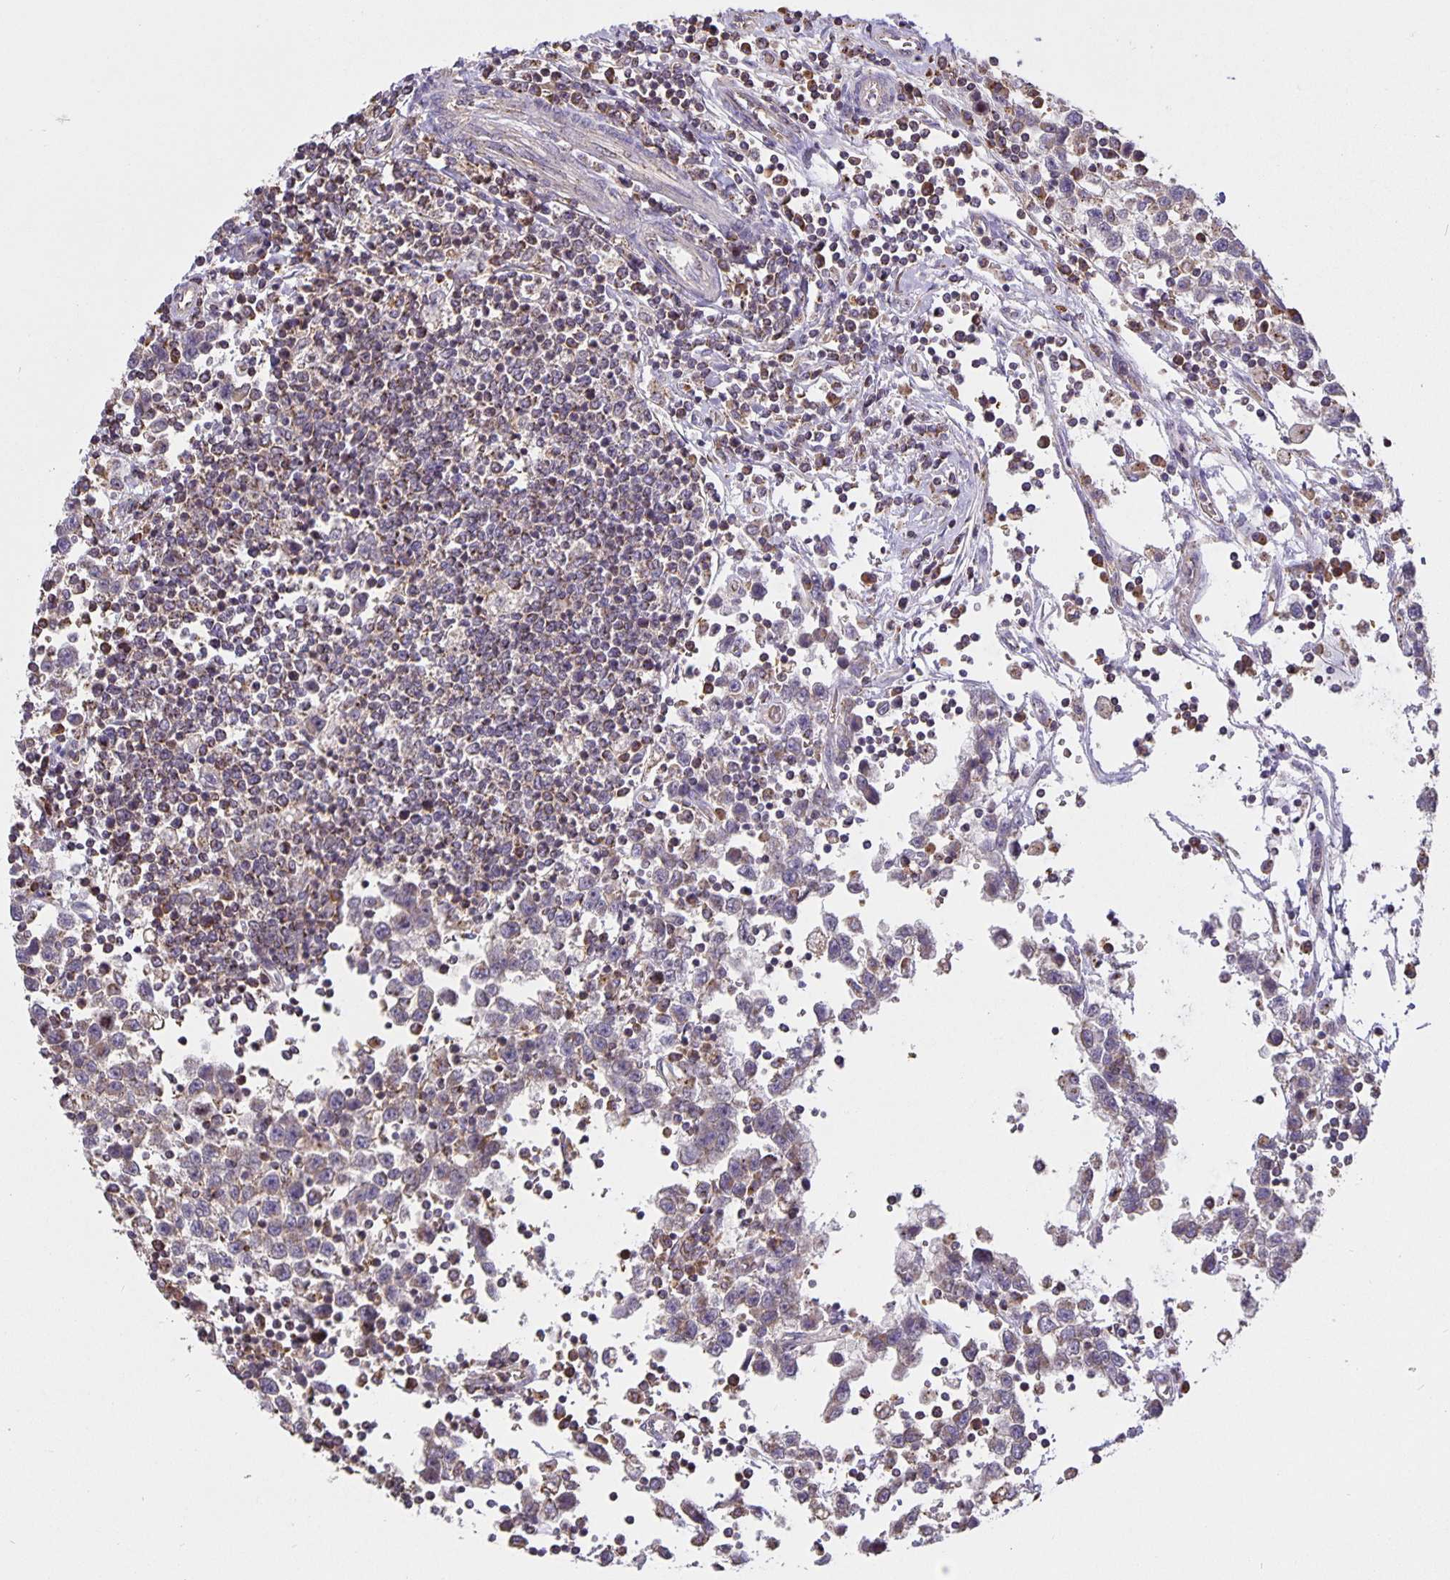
{"staining": {"intensity": "weak", "quantity": "<25%", "location": "cytoplasmic/membranous"}, "tissue": "testis cancer", "cell_type": "Tumor cells", "image_type": "cancer", "snomed": [{"axis": "morphology", "description": "Seminoma, NOS"}, {"axis": "topography", "description": "Testis"}], "caption": "Protein analysis of testis cancer reveals no significant staining in tumor cells. The staining is performed using DAB (3,3'-diaminobenzidine) brown chromogen with nuclei counter-stained in using hematoxylin.", "gene": "TMEM71", "patient": {"sex": "male", "age": 34}}